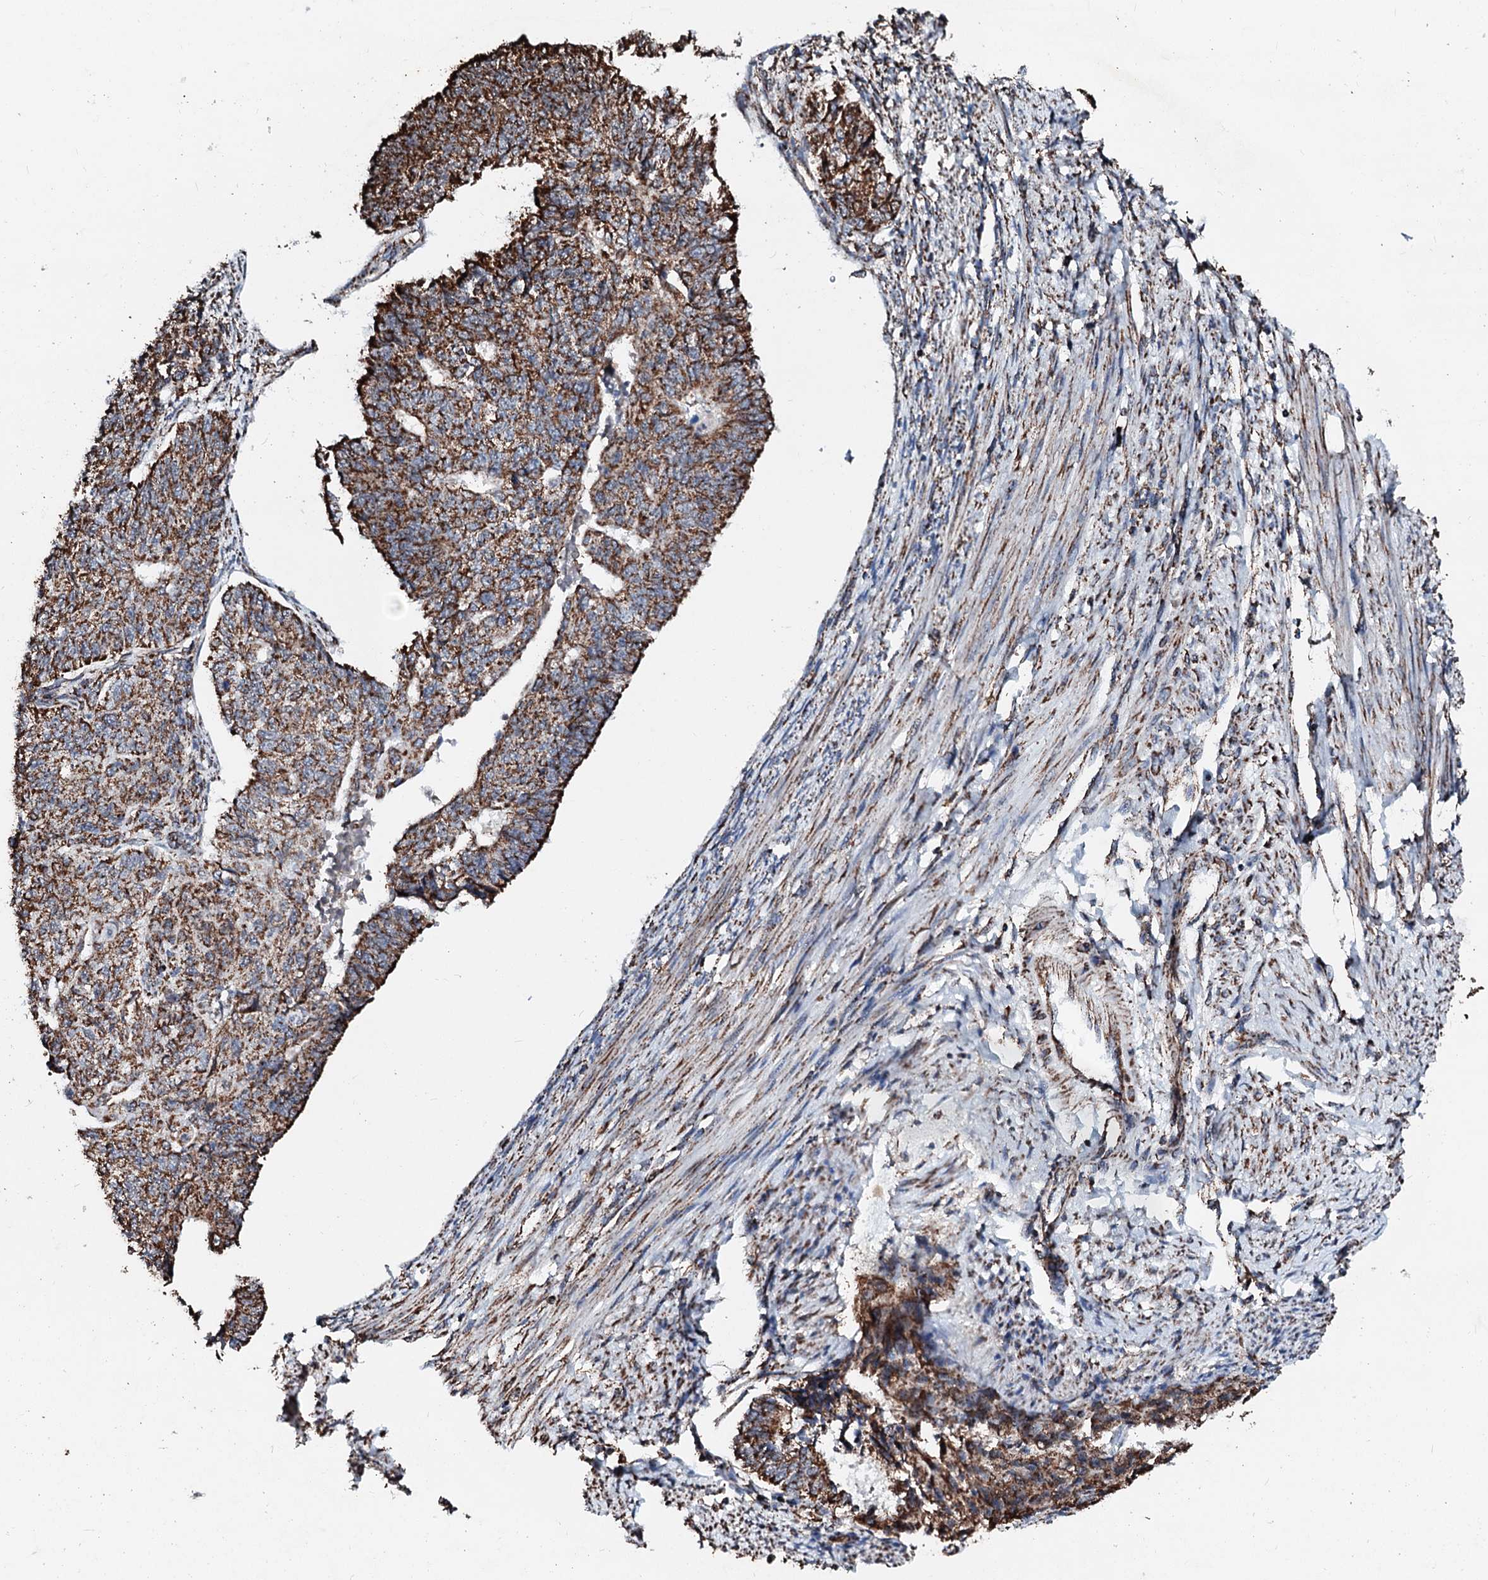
{"staining": {"intensity": "moderate", "quantity": ">75%", "location": "cytoplasmic/membranous"}, "tissue": "endometrial cancer", "cell_type": "Tumor cells", "image_type": "cancer", "snomed": [{"axis": "morphology", "description": "Adenocarcinoma, NOS"}, {"axis": "topography", "description": "Endometrium"}], "caption": "Adenocarcinoma (endometrial) stained for a protein reveals moderate cytoplasmic/membranous positivity in tumor cells.", "gene": "SECISBP2L", "patient": {"sex": "female", "age": 32}}